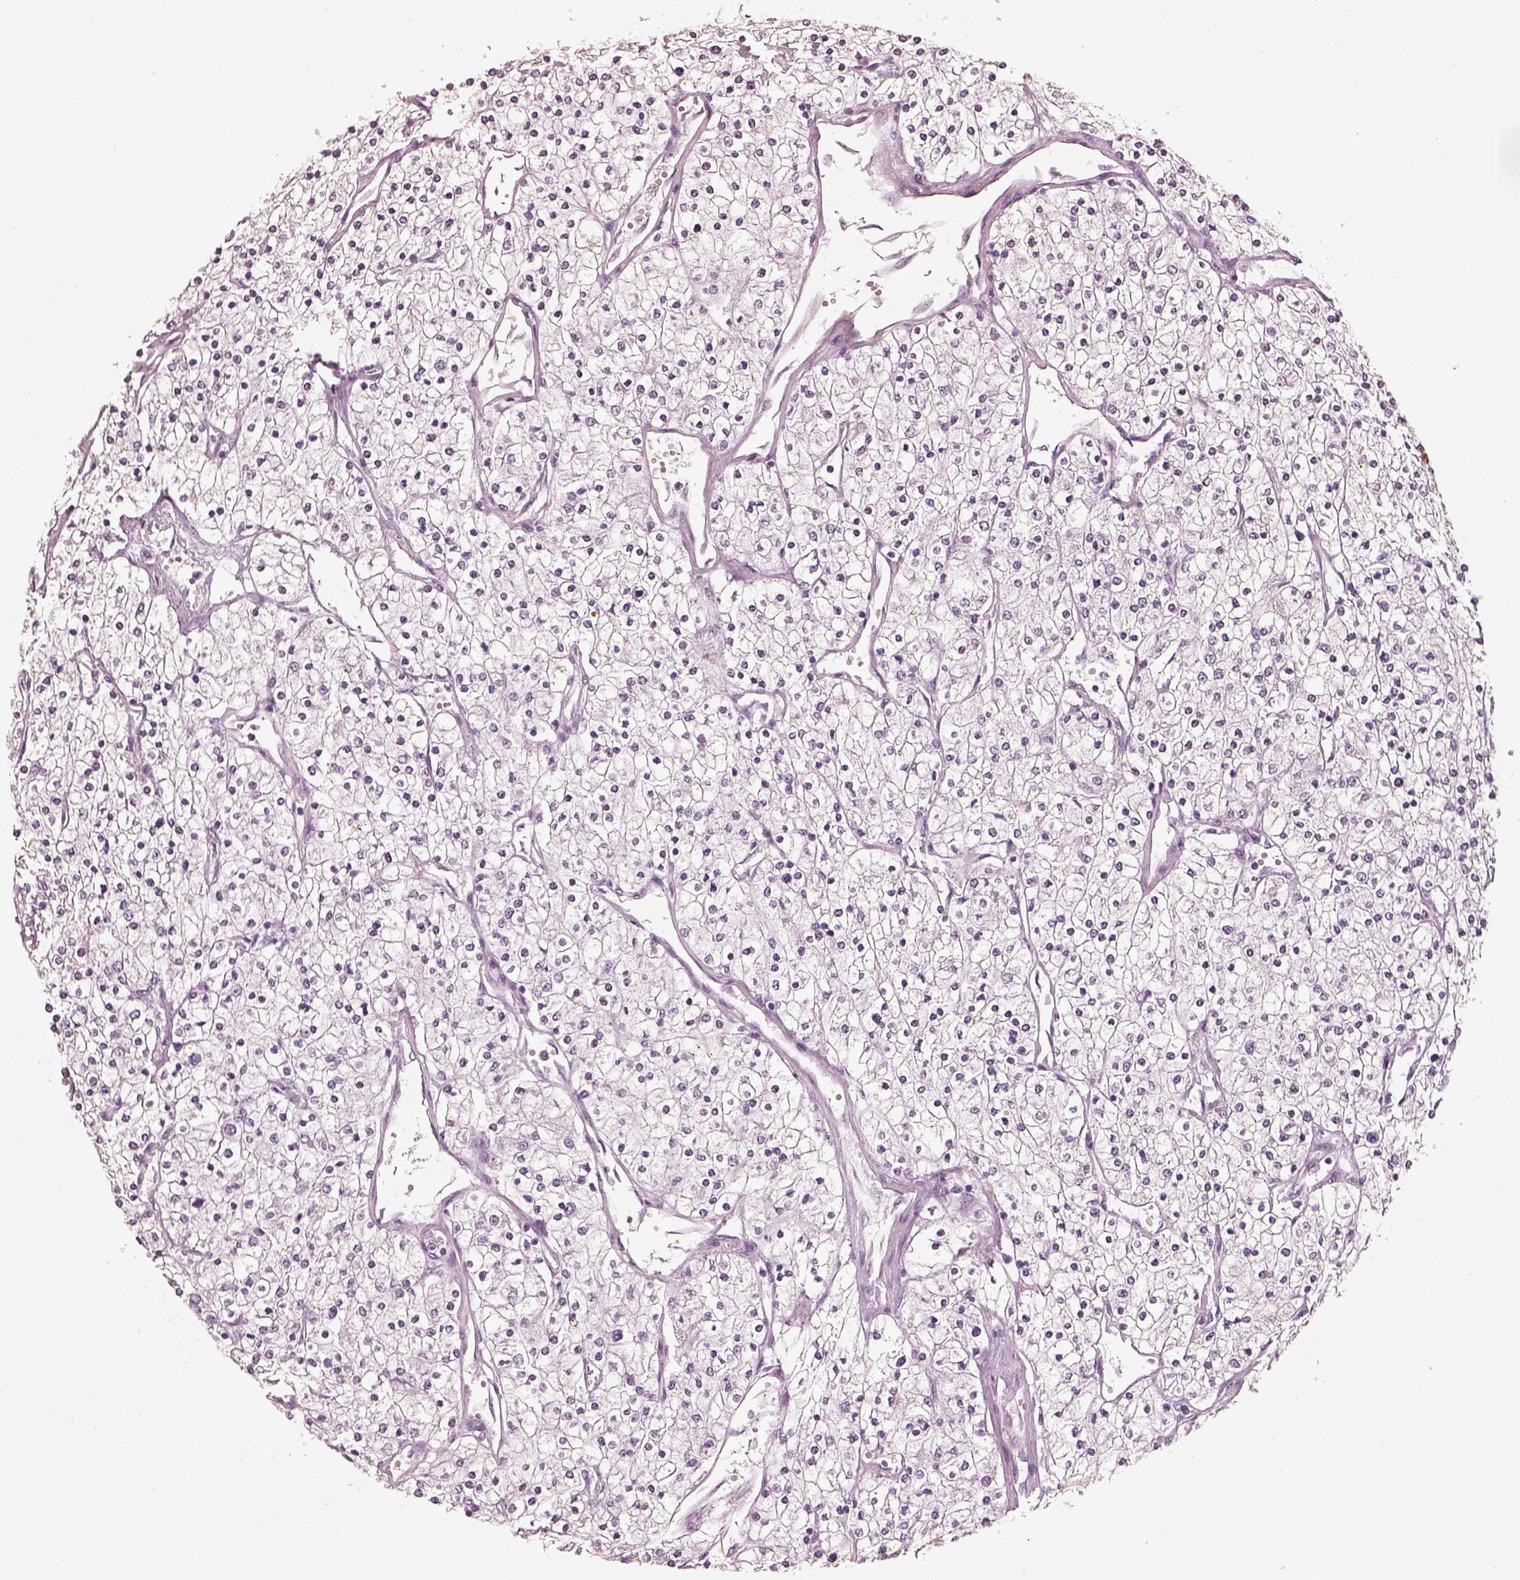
{"staining": {"intensity": "negative", "quantity": "none", "location": "none"}, "tissue": "renal cancer", "cell_type": "Tumor cells", "image_type": "cancer", "snomed": [{"axis": "morphology", "description": "Adenocarcinoma, NOS"}, {"axis": "topography", "description": "Kidney"}], "caption": "Tumor cells are negative for brown protein staining in renal cancer.", "gene": "R3HDML", "patient": {"sex": "male", "age": 80}}